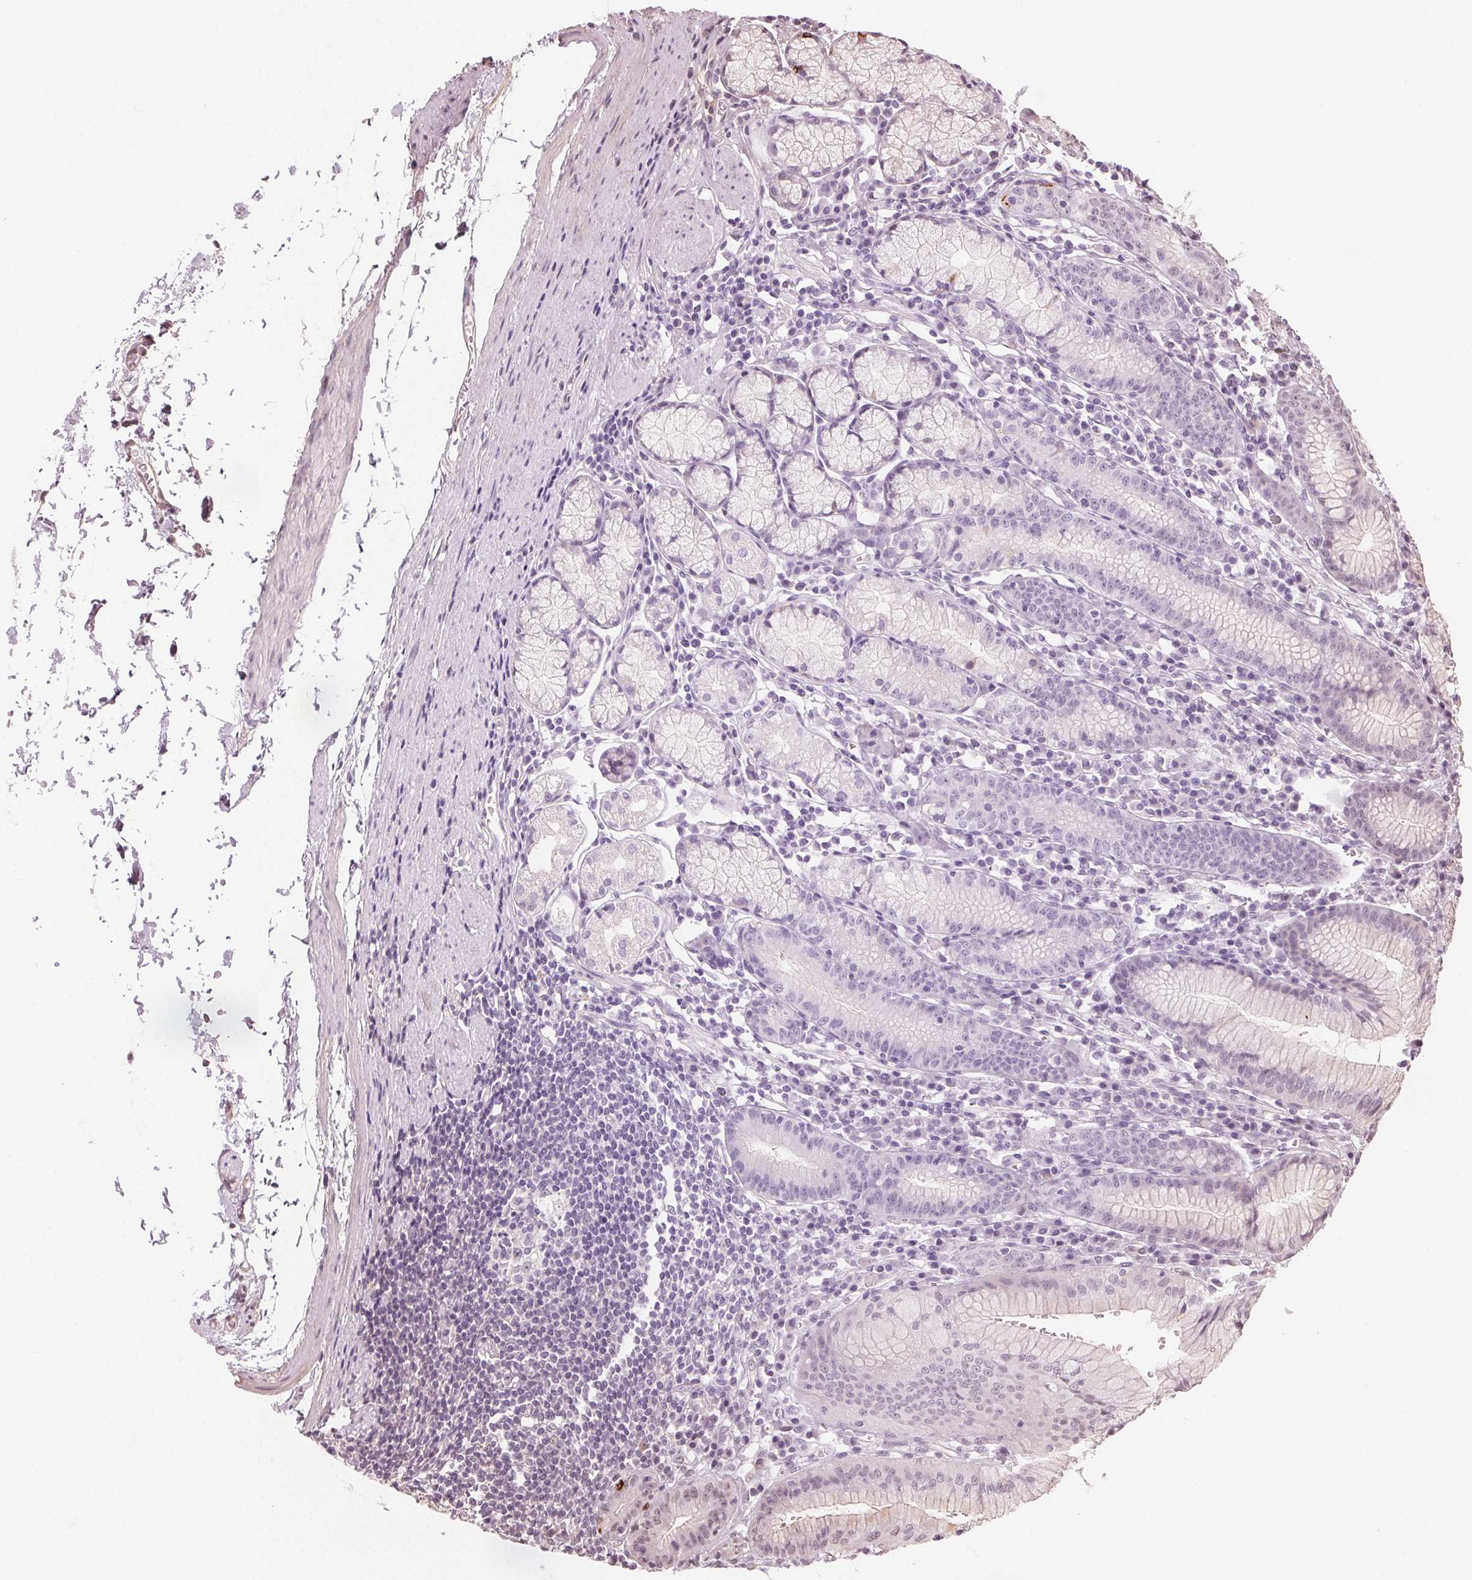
{"staining": {"intensity": "moderate", "quantity": "<25%", "location": "cytoplasmic/membranous,nuclear"}, "tissue": "stomach", "cell_type": "Glandular cells", "image_type": "normal", "snomed": [{"axis": "morphology", "description": "Normal tissue, NOS"}, {"axis": "topography", "description": "Stomach"}], "caption": "An immunohistochemistry photomicrograph of unremarkable tissue is shown. Protein staining in brown shows moderate cytoplasmic/membranous,nuclear positivity in stomach within glandular cells.", "gene": "TUB", "patient": {"sex": "male", "age": 55}}